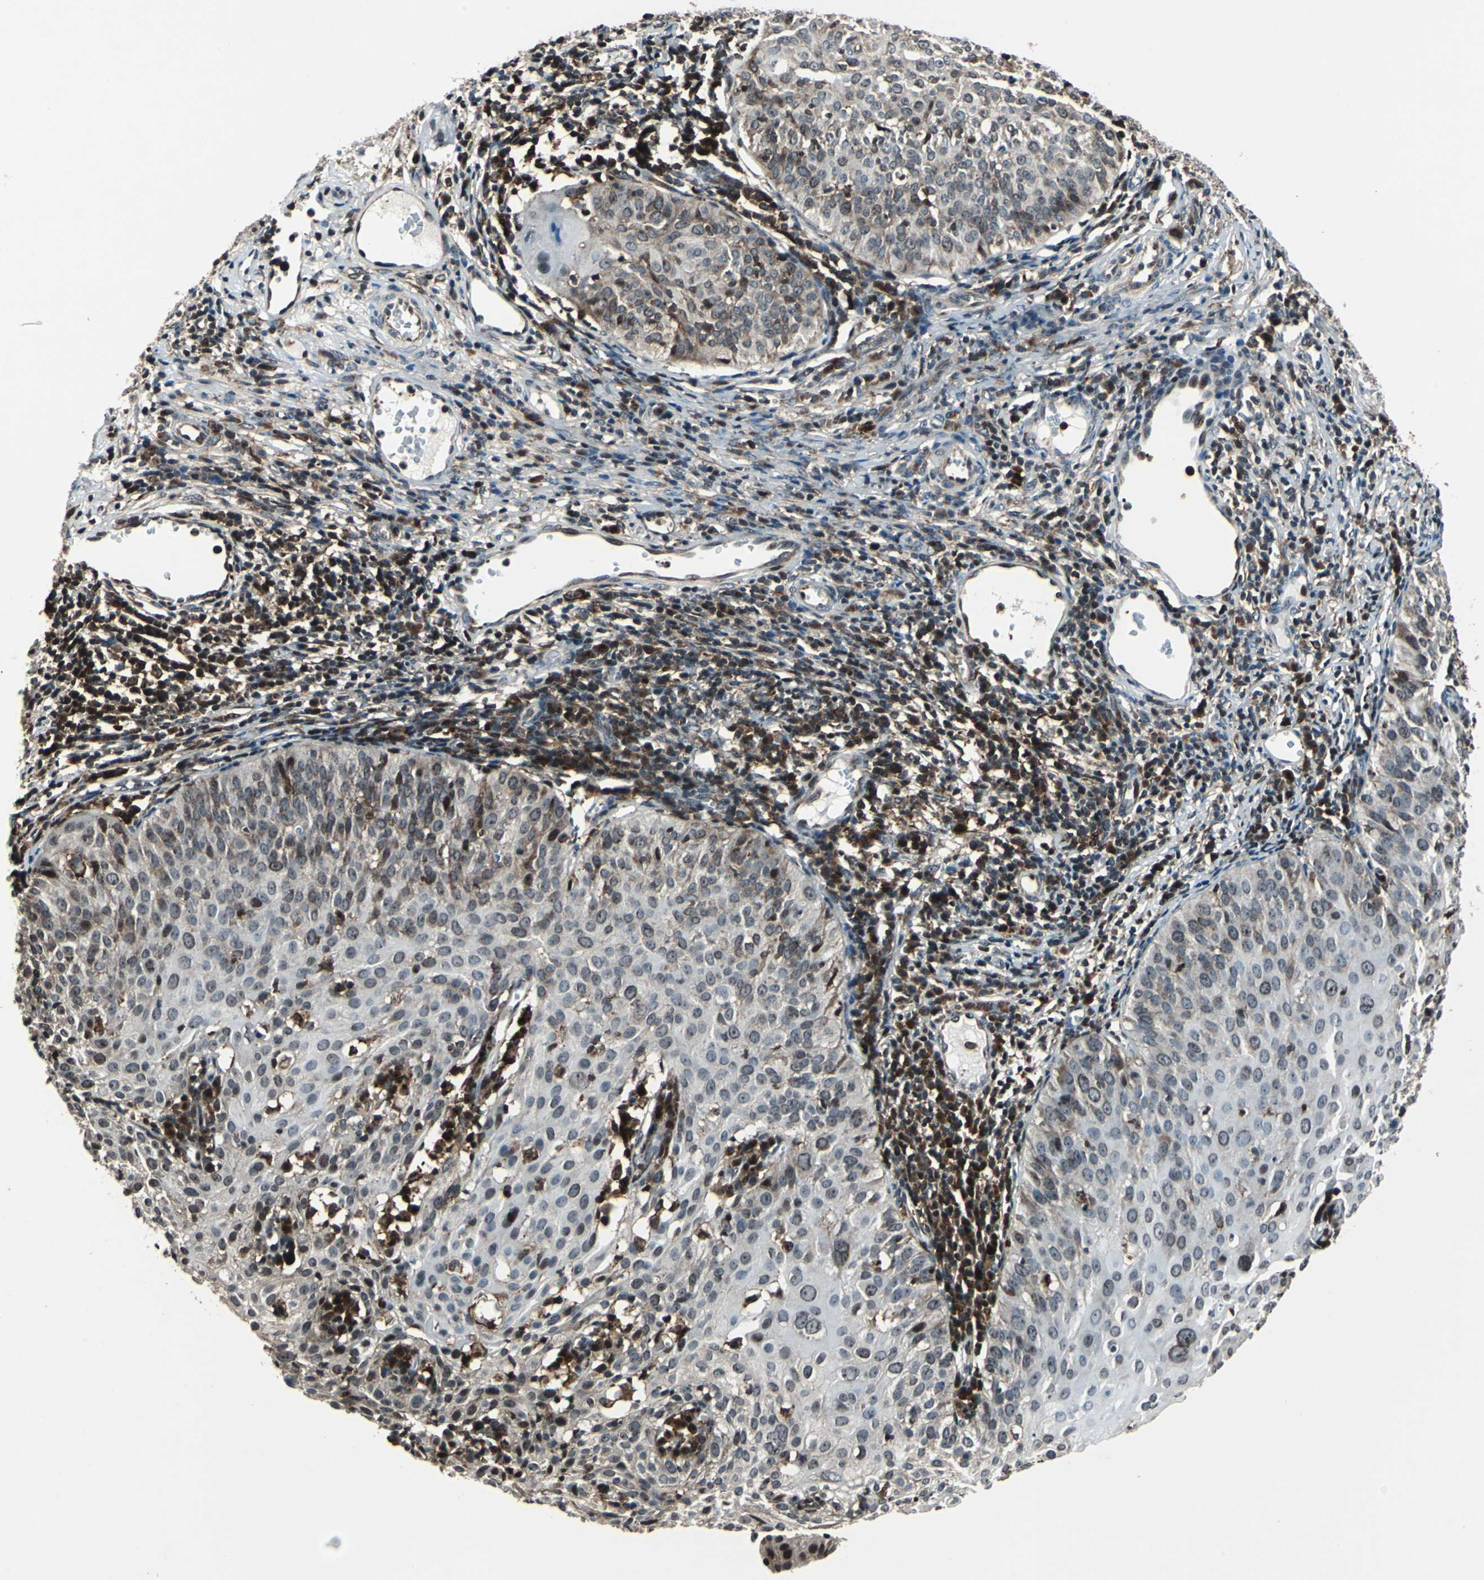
{"staining": {"intensity": "weak", "quantity": "25%-75%", "location": "cytoplasmic/membranous"}, "tissue": "cervical cancer", "cell_type": "Tumor cells", "image_type": "cancer", "snomed": [{"axis": "morphology", "description": "Squamous cell carcinoma, NOS"}, {"axis": "topography", "description": "Cervix"}], "caption": "Cervical cancer stained with immunohistochemistry exhibits weak cytoplasmic/membranous expression in approximately 25%-75% of tumor cells.", "gene": "AATF", "patient": {"sex": "female", "age": 38}}